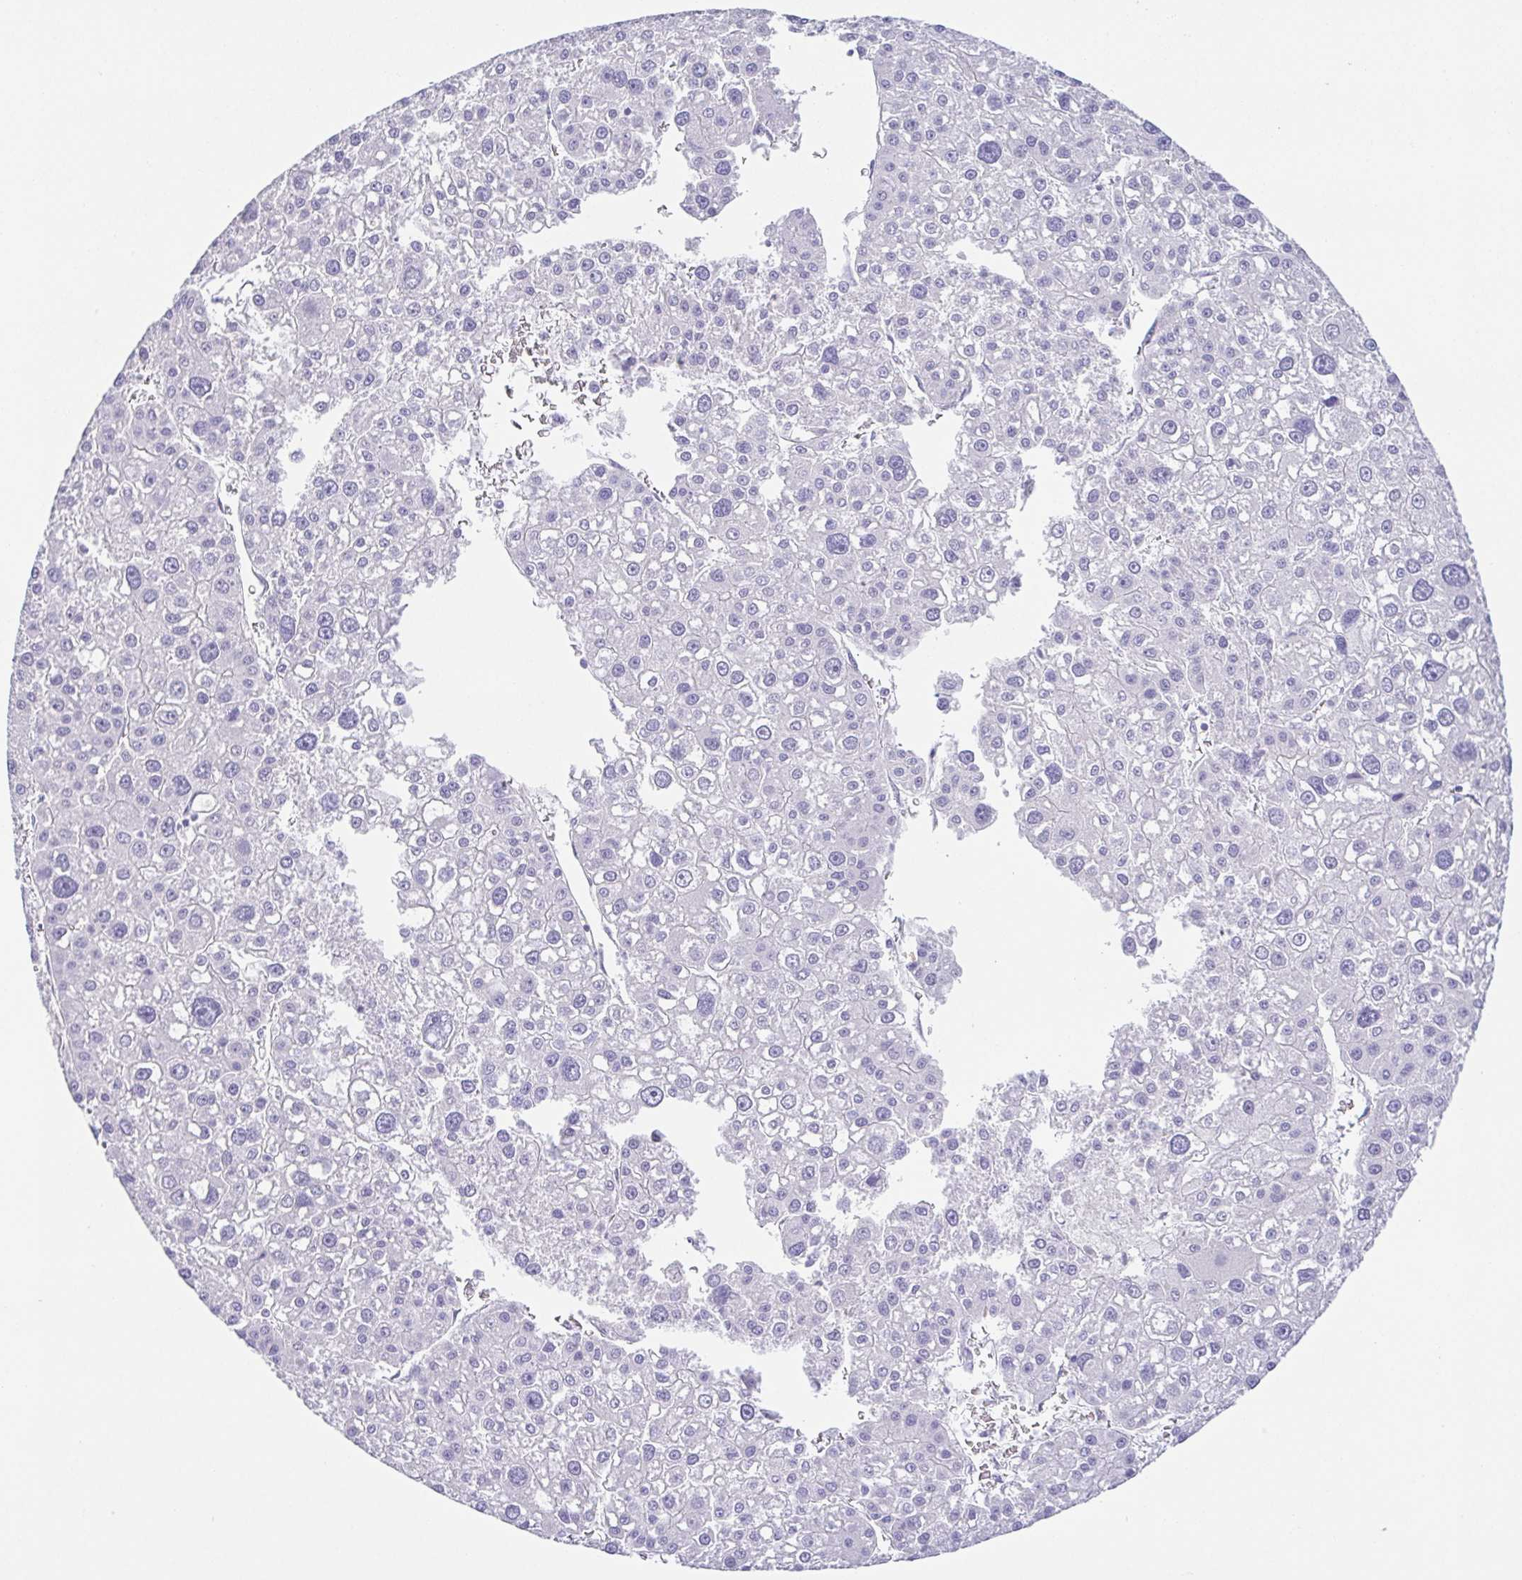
{"staining": {"intensity": "negative", "quantity": "none", "location": "none"}, "tissue": "liver cancer", "cell_type": "Tumor cells", "image_type": "cancer", "snomed": [{"axis": "morphology", "description": "Carcinoma, Hepatocellular, NOS"}, {"axis": "topography", "description": "Liver"}], "caption": "Immunohistochemical staining of human liver cancer (hepatocellular carcinoma) displays no significant positivity in tumor cells.", "gene": "HAPLN2", "patient": {"sex": "male", "age": 73}}